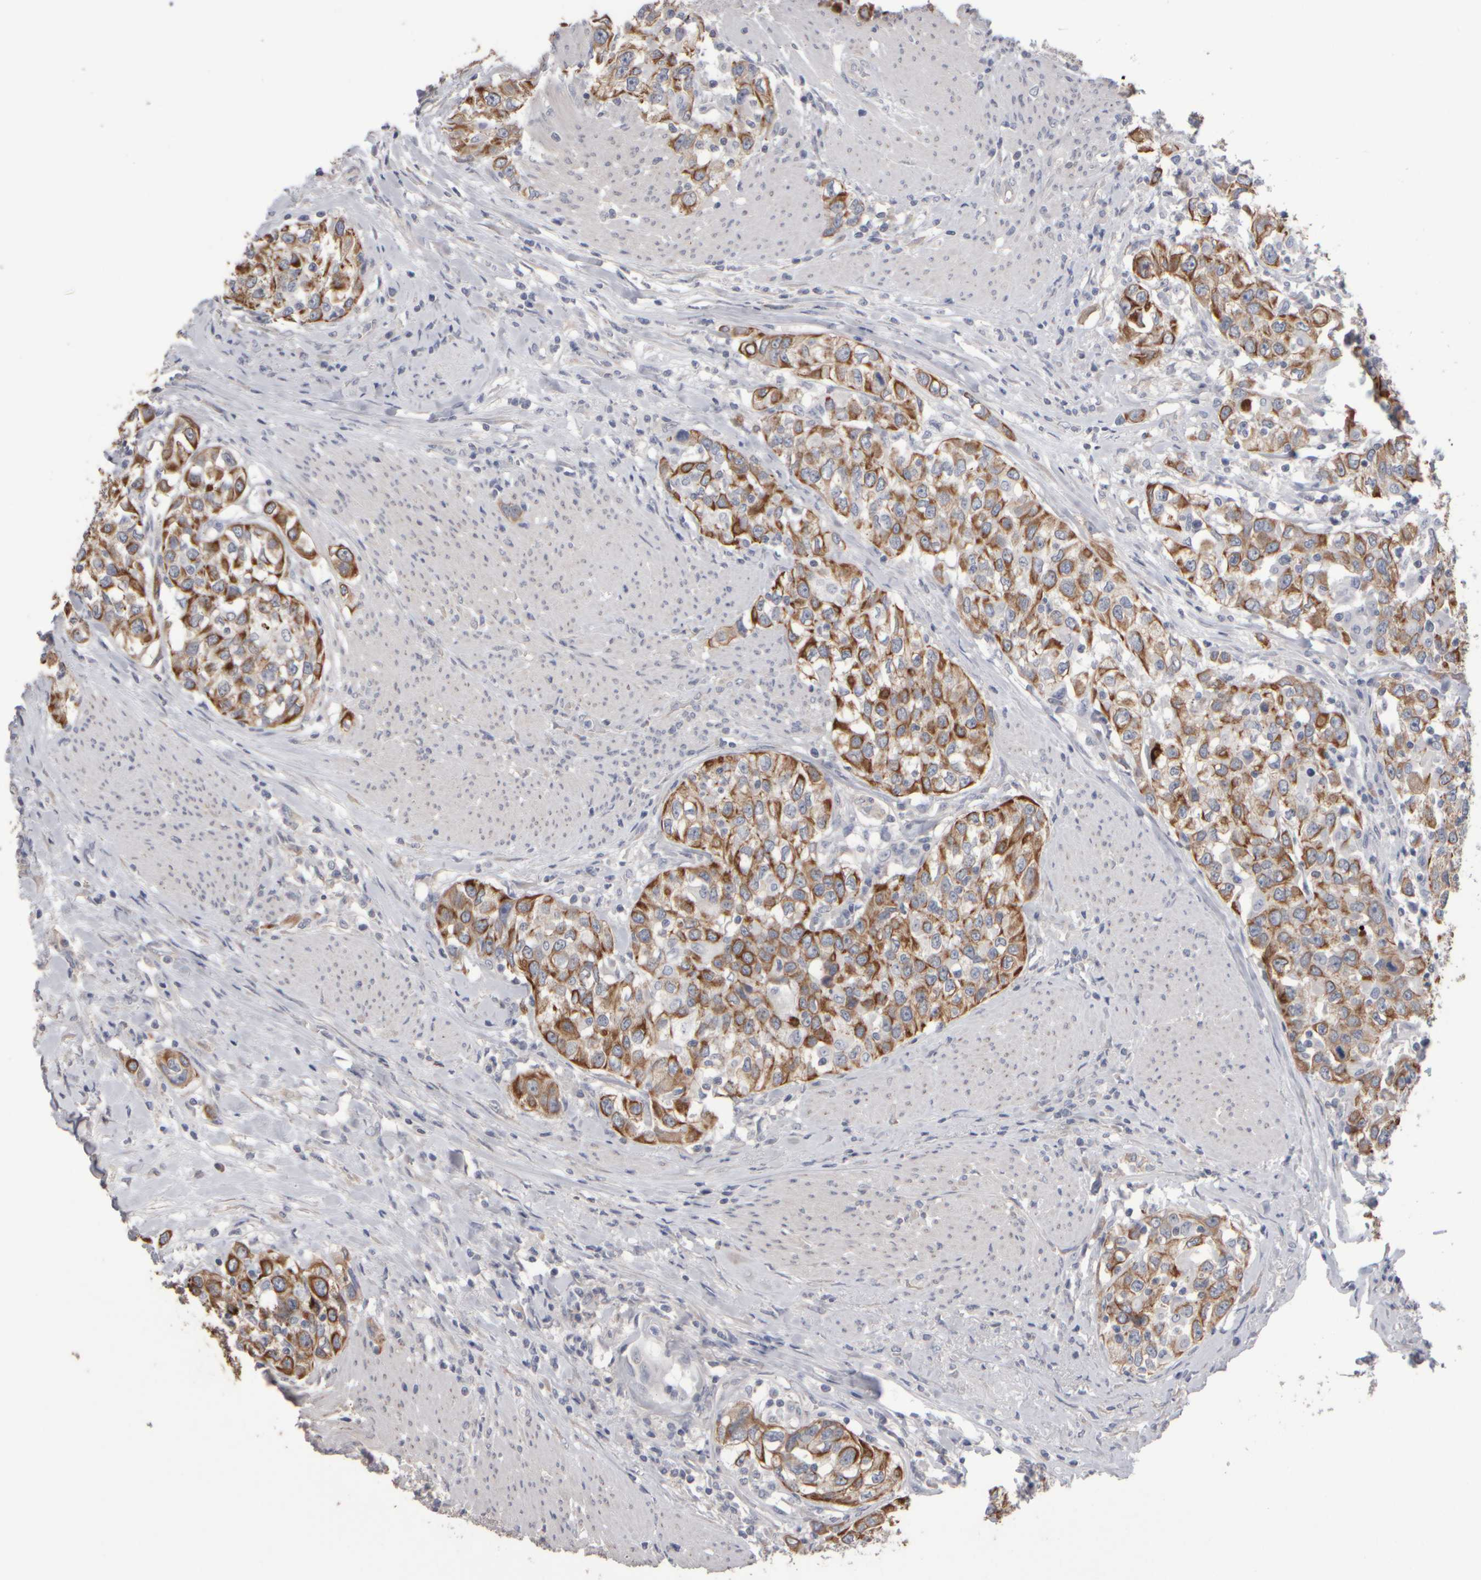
{"staining": {"intensity": "moderate", "quantity": ">75%", "location": "cytoplasmic/membranous"}, "tissue": "urothelial cancer", "cell_type": "Tumor cells", "image_type": "cancer", "snomed": [{"axis": "morphology", "description": "Urothelial carcinoma, High grade"}, {"axis": "topography", "description": "Urinary bladder"}], "caption": "Immunohistochemical staining of human high-grade urothelial carcinoma exhibits medium levels of moderate cytoplasmic/membranous positivity in approximately >75% of tumor cells.", "gene": "EPHX2", "patient": {"sex": "female", "age": 80}}